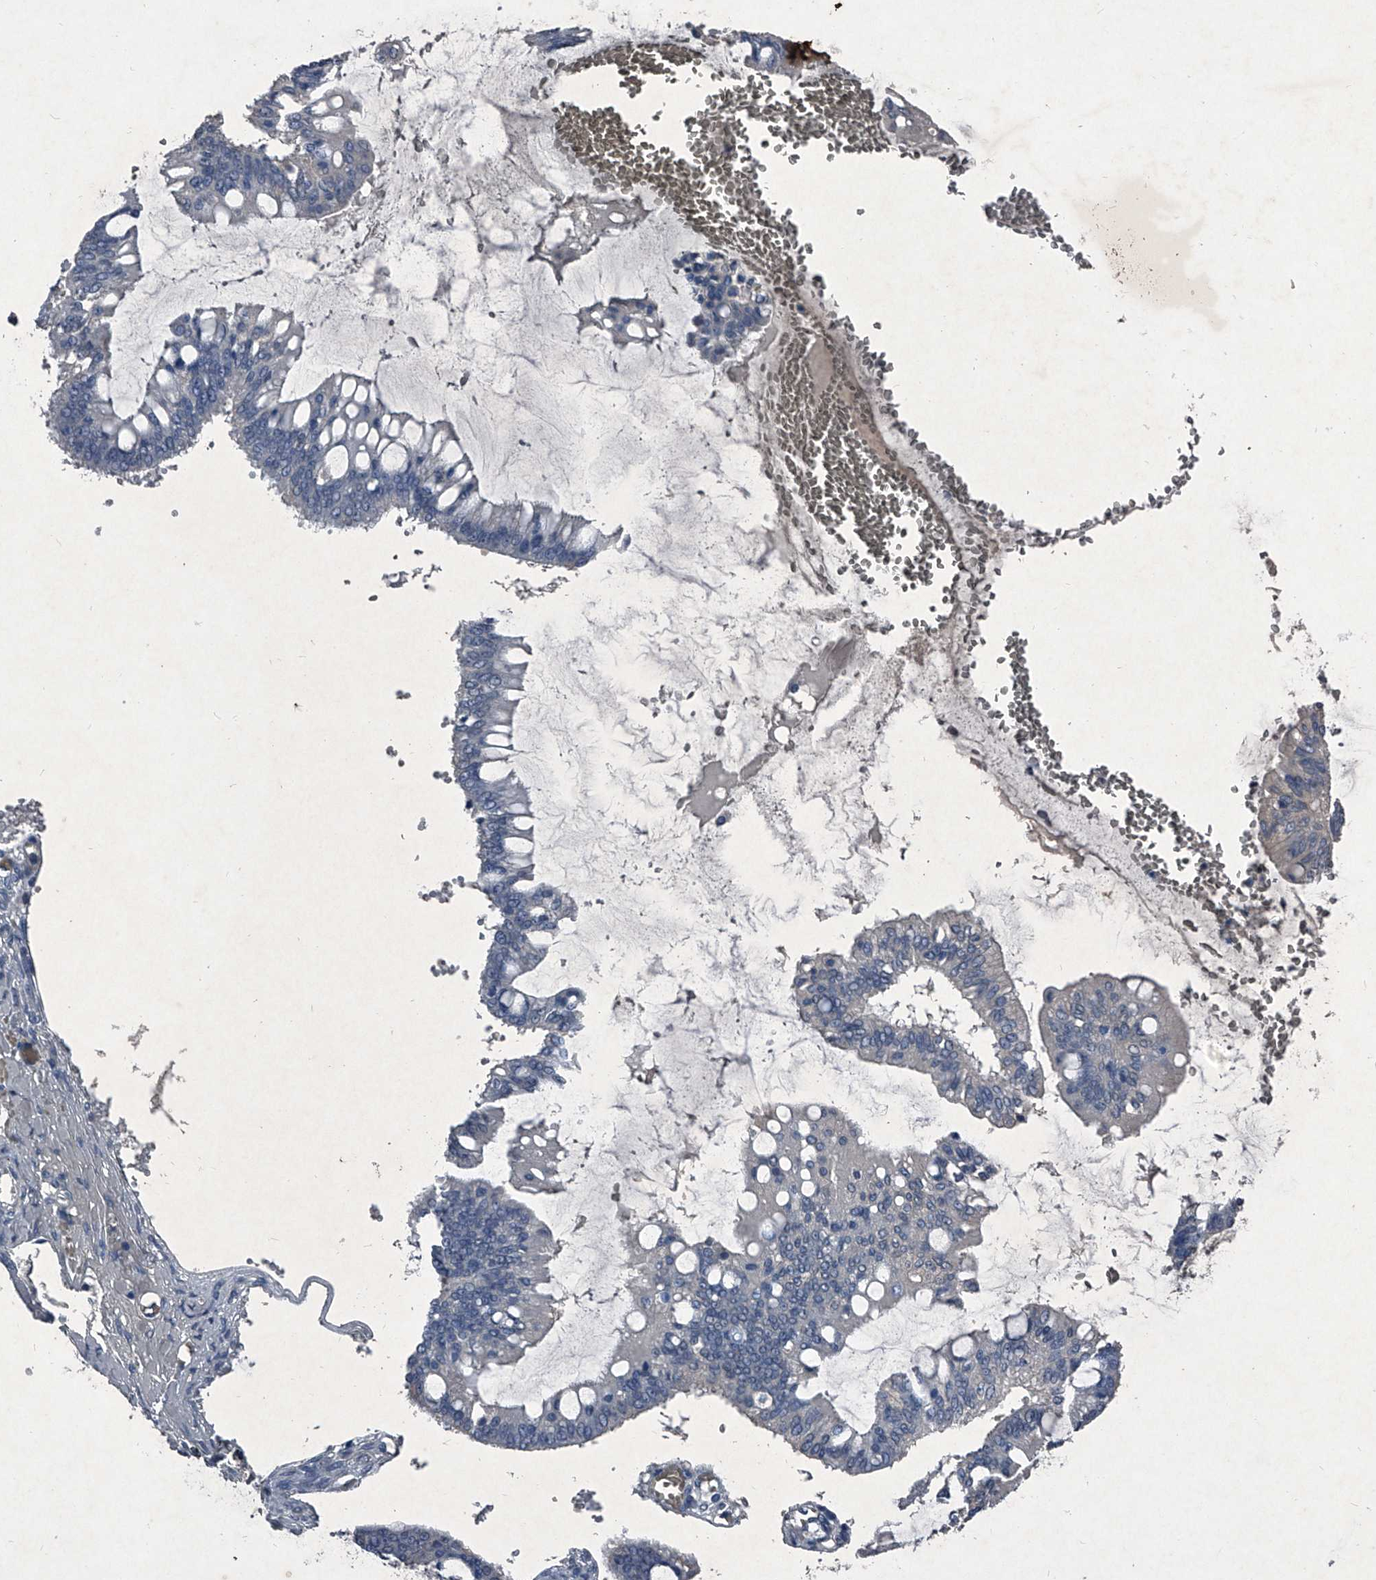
{"staining": {"intensity": "negative", "quantity": "none", "location": "none"}, "tissue": "ovarian cancer", "cell_type": "Tumor cells", "image_type": "cancer", "snomed": [{"axis": "morphology", "description": "Cystadenocarcinoma, mucinous, NOS"}, {"axis": "topography", "description": "Ovary"}], "caption": "DAB (3,3'-diaminobenzidine) immunohistochemical staining of human ovarian cancer demonstrates no significant positivity in tumor cells.", "gene": "MAPKAP1", "patient": {"sex": "female", "age": 73}}